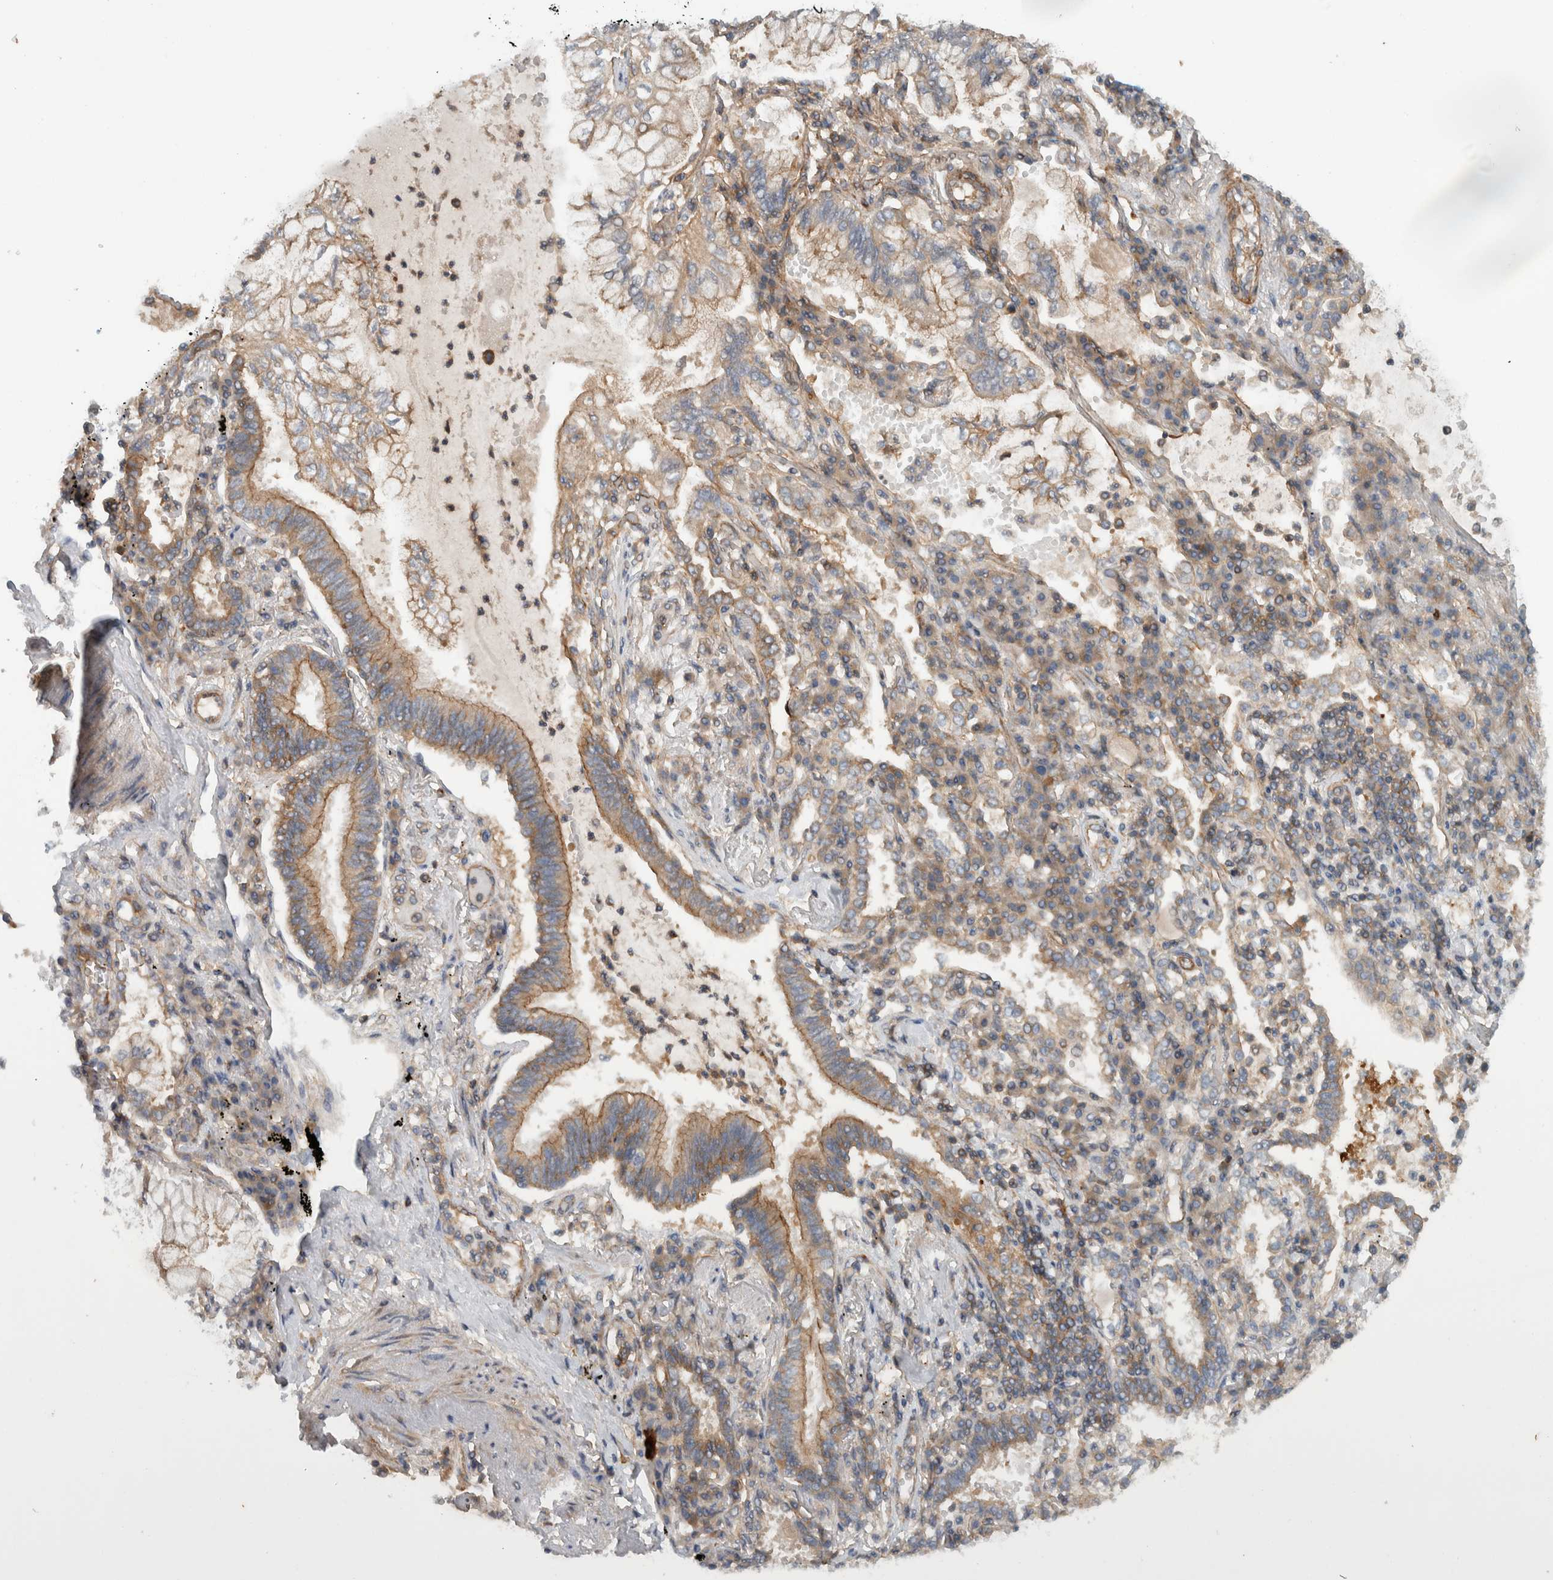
{"staining": {"intensity": "weak", "quantity": "25%-75%", "location": "cytoplasmic/membranous"}, "tissue": "lung cancer", "cell_type": "Tumor cells", "image_type": "cancer", "snomed": [{"axis": "morphology", "description": "Adenocarcinoma, NOS"}, {"axis": "topography", "description": "Lung"}], "caption": "Lung cancer stained with a protein marker demonstrates weak staining in tumor cells.", "gene": "MPRIP", "patient": {"sex": "female", "age": 70}}